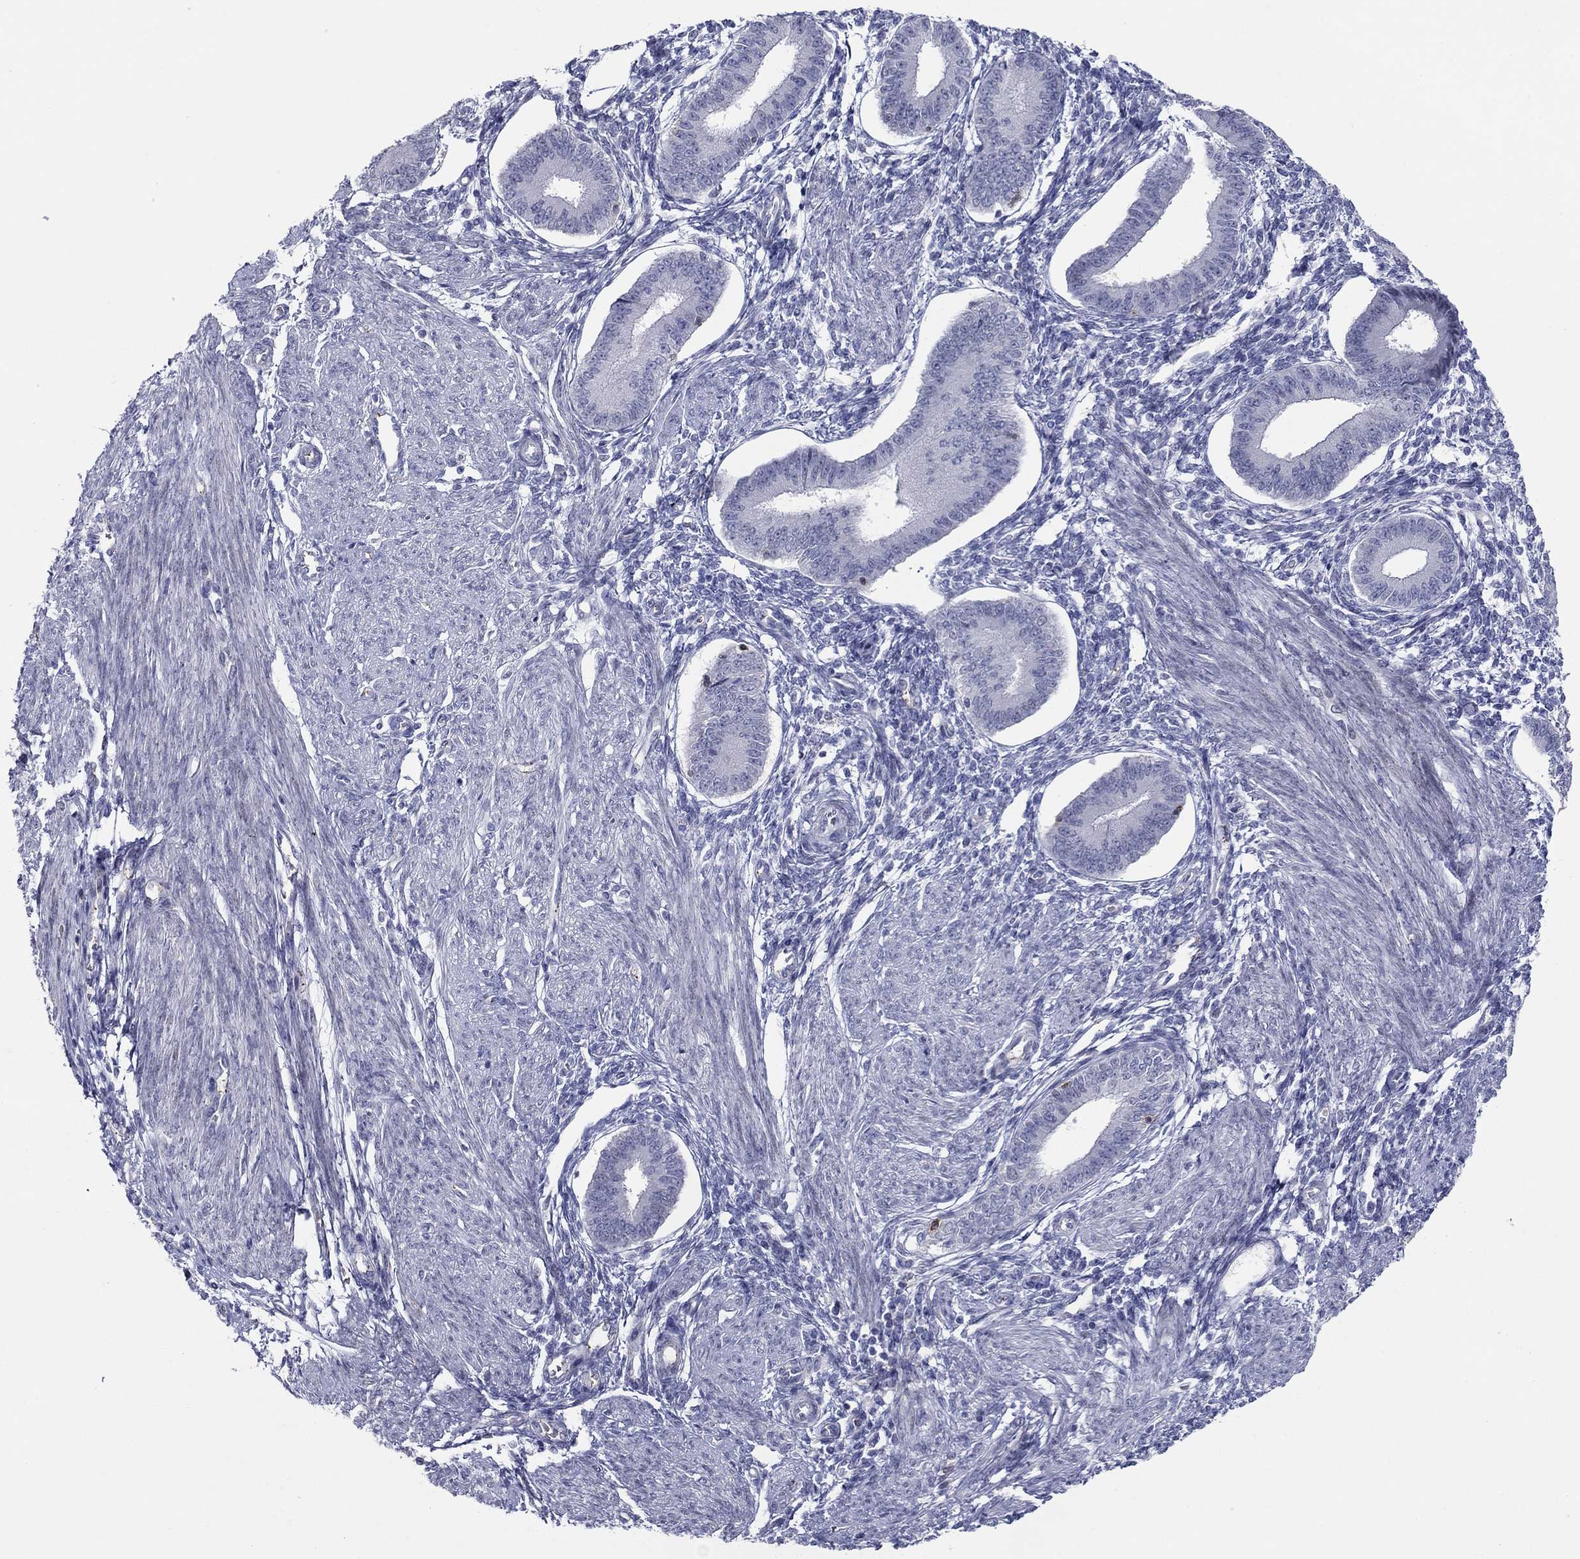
{"staining": {"intensity": "negative", "quantity": "none", "location": "none"}, "tissue": "endometrium", "cell_type": "Cells in endometrial stroma", "image_type": "normal", "snomed": [{"axis": "morphology", "description": "Normal tissue, NOS"}, {"axis": "topography", "description": "Endometrium"}], "caption": "Immunohistochemical staining of unremarkable human endometrium shows no significant expression in cells in endometrial stroma. The staining is performed using DAB brown chromogen with nuclei counter-stained in using hematoxylin.", "gene": "ITGAE", "patient": {"sex": "female", "age": 39}}